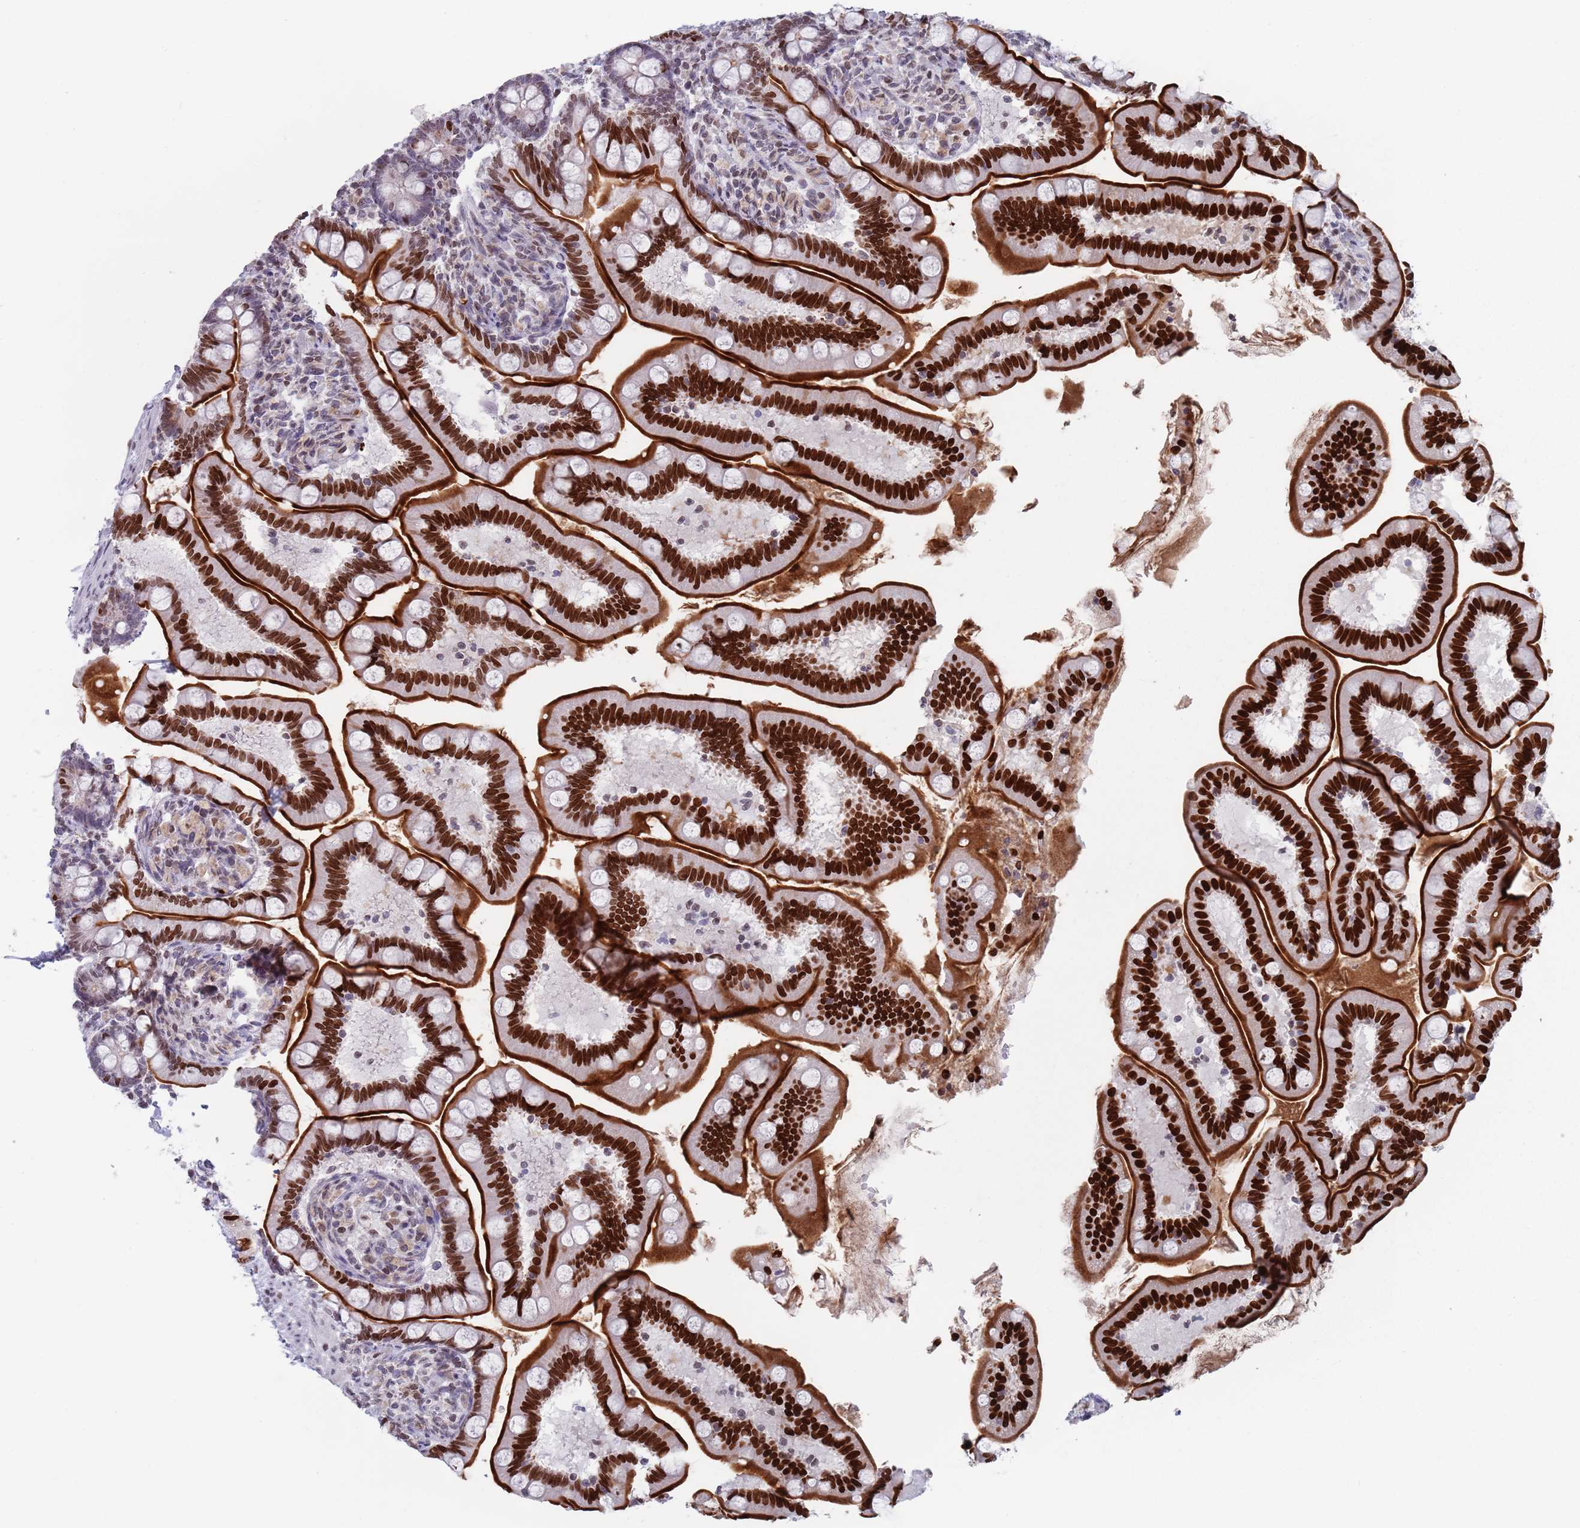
{"staining": {"intensity": "strong", "quantity": ">75%", "location": "cytoplasmic/membranous,nuclear"}, "tissue": "small intestine", "cell_type": "Glandular cells", "image_type": "normal", "snomed": [{"axis": "morphology", "description": "Normal tissue, NOS"}, {"axis": "topography", "description": "Small intestine"}], "caption": "About >75% of glandular cells in benign small intestine reveal strong cytoplasmic/membranous,nuclear protein positivity as visualized by brown immunohistochemical staining.", "gene": "MFSD12", "patient": {"sex": "female", "age": 64}}